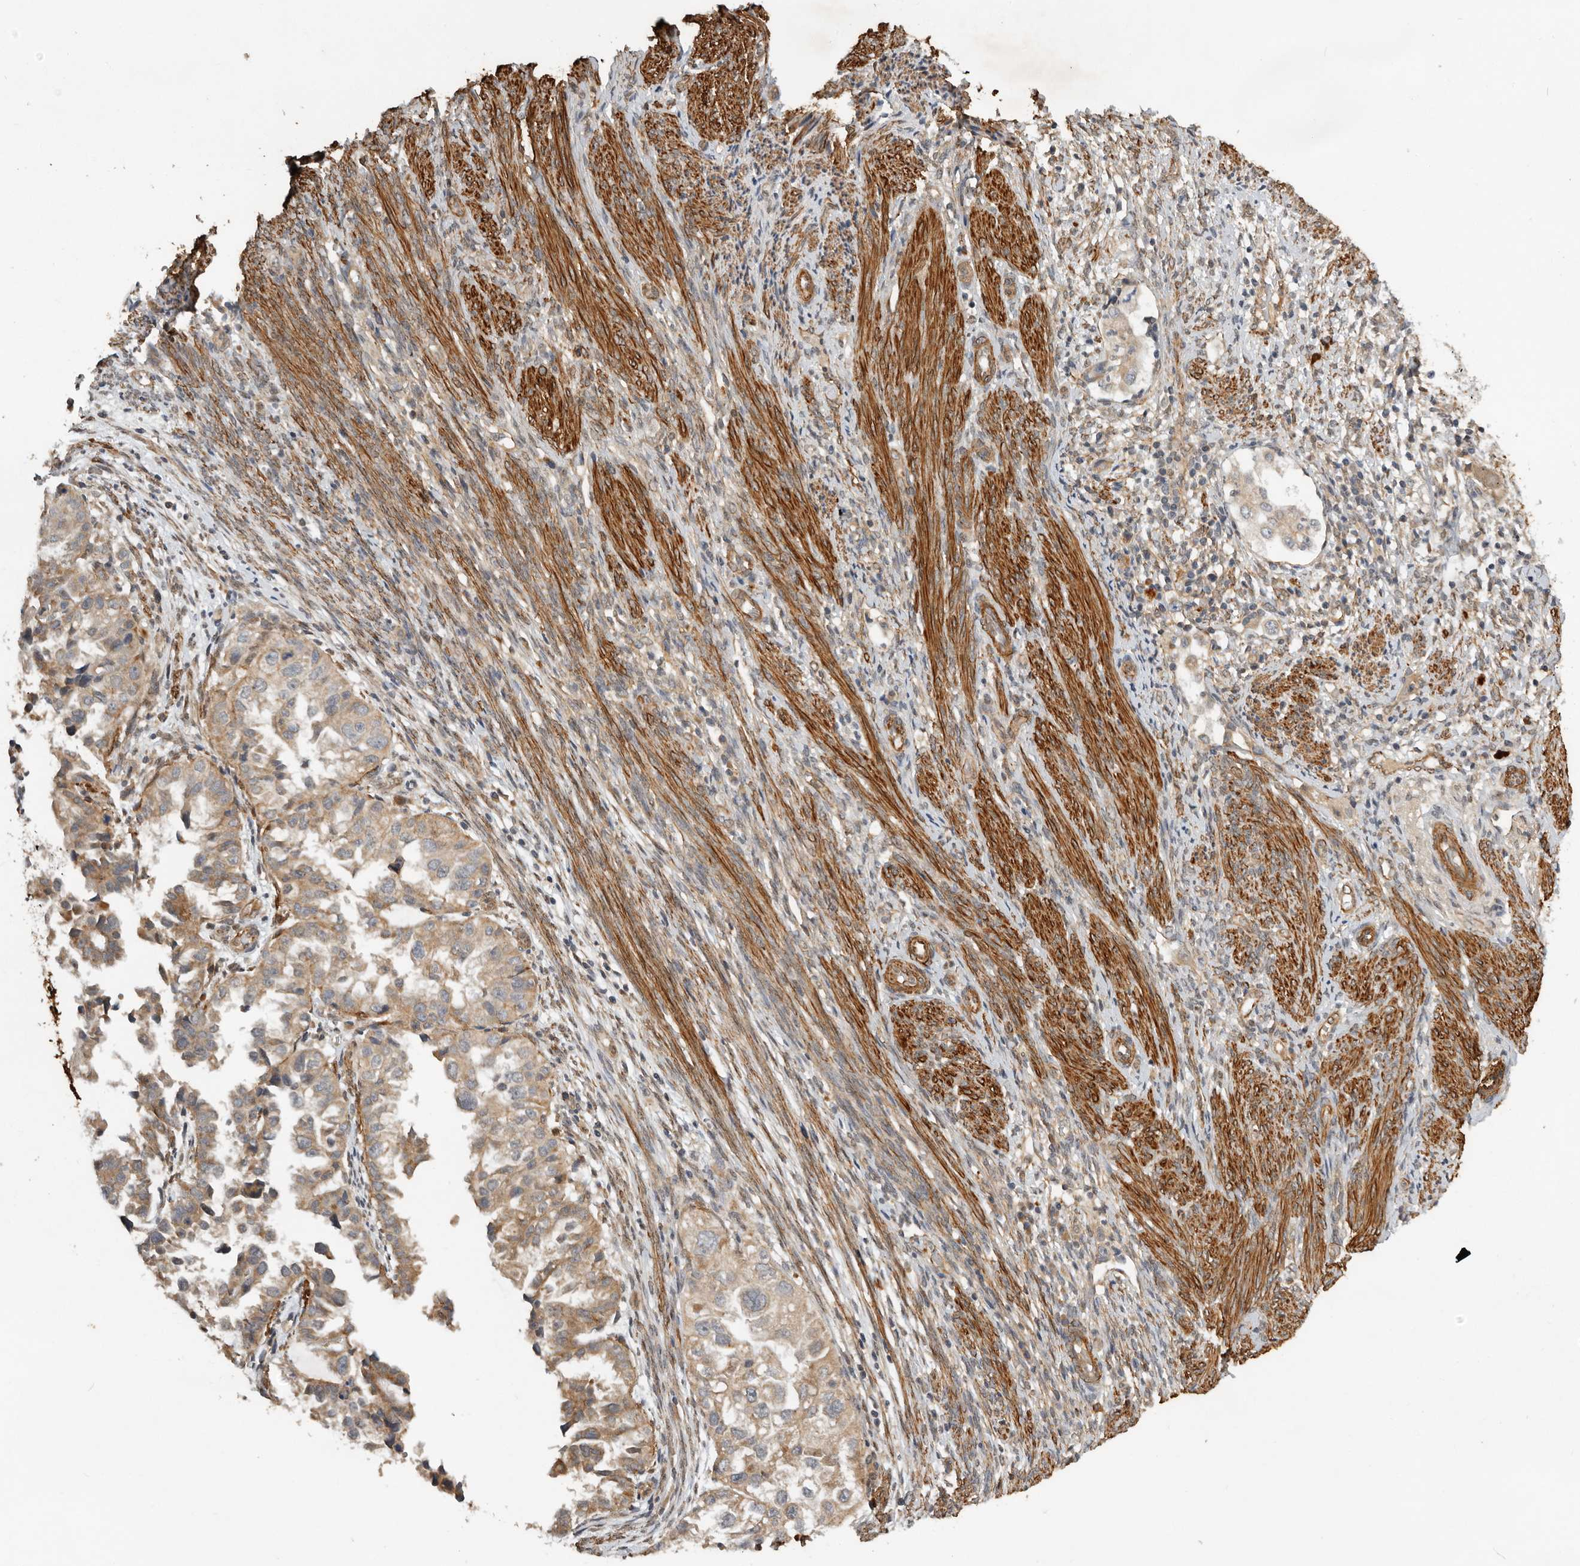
{"staining": {"intensity": "weak", "quantity": ">75%", "location": "cytoplasmic/membranous"}, "tissue": "endometrial cancer", "cell_type": "Tumor cells", "image_type": "cancer", "snomed": [{"axis": "morphology", "description": "Adenocarcinoma, NOS"}, {"axis": "topography", "description": "Endometrium"}], "caption": "Immunohistochemistry (IHC) (DAB) staining of human adenocarcinoma (endometrial) reveals weak cytoplasmic/membranous protein expression in approximately >75% of tumor cells.", "gene": "RNF157", "patient": {"sex": "female", "age": 85}}